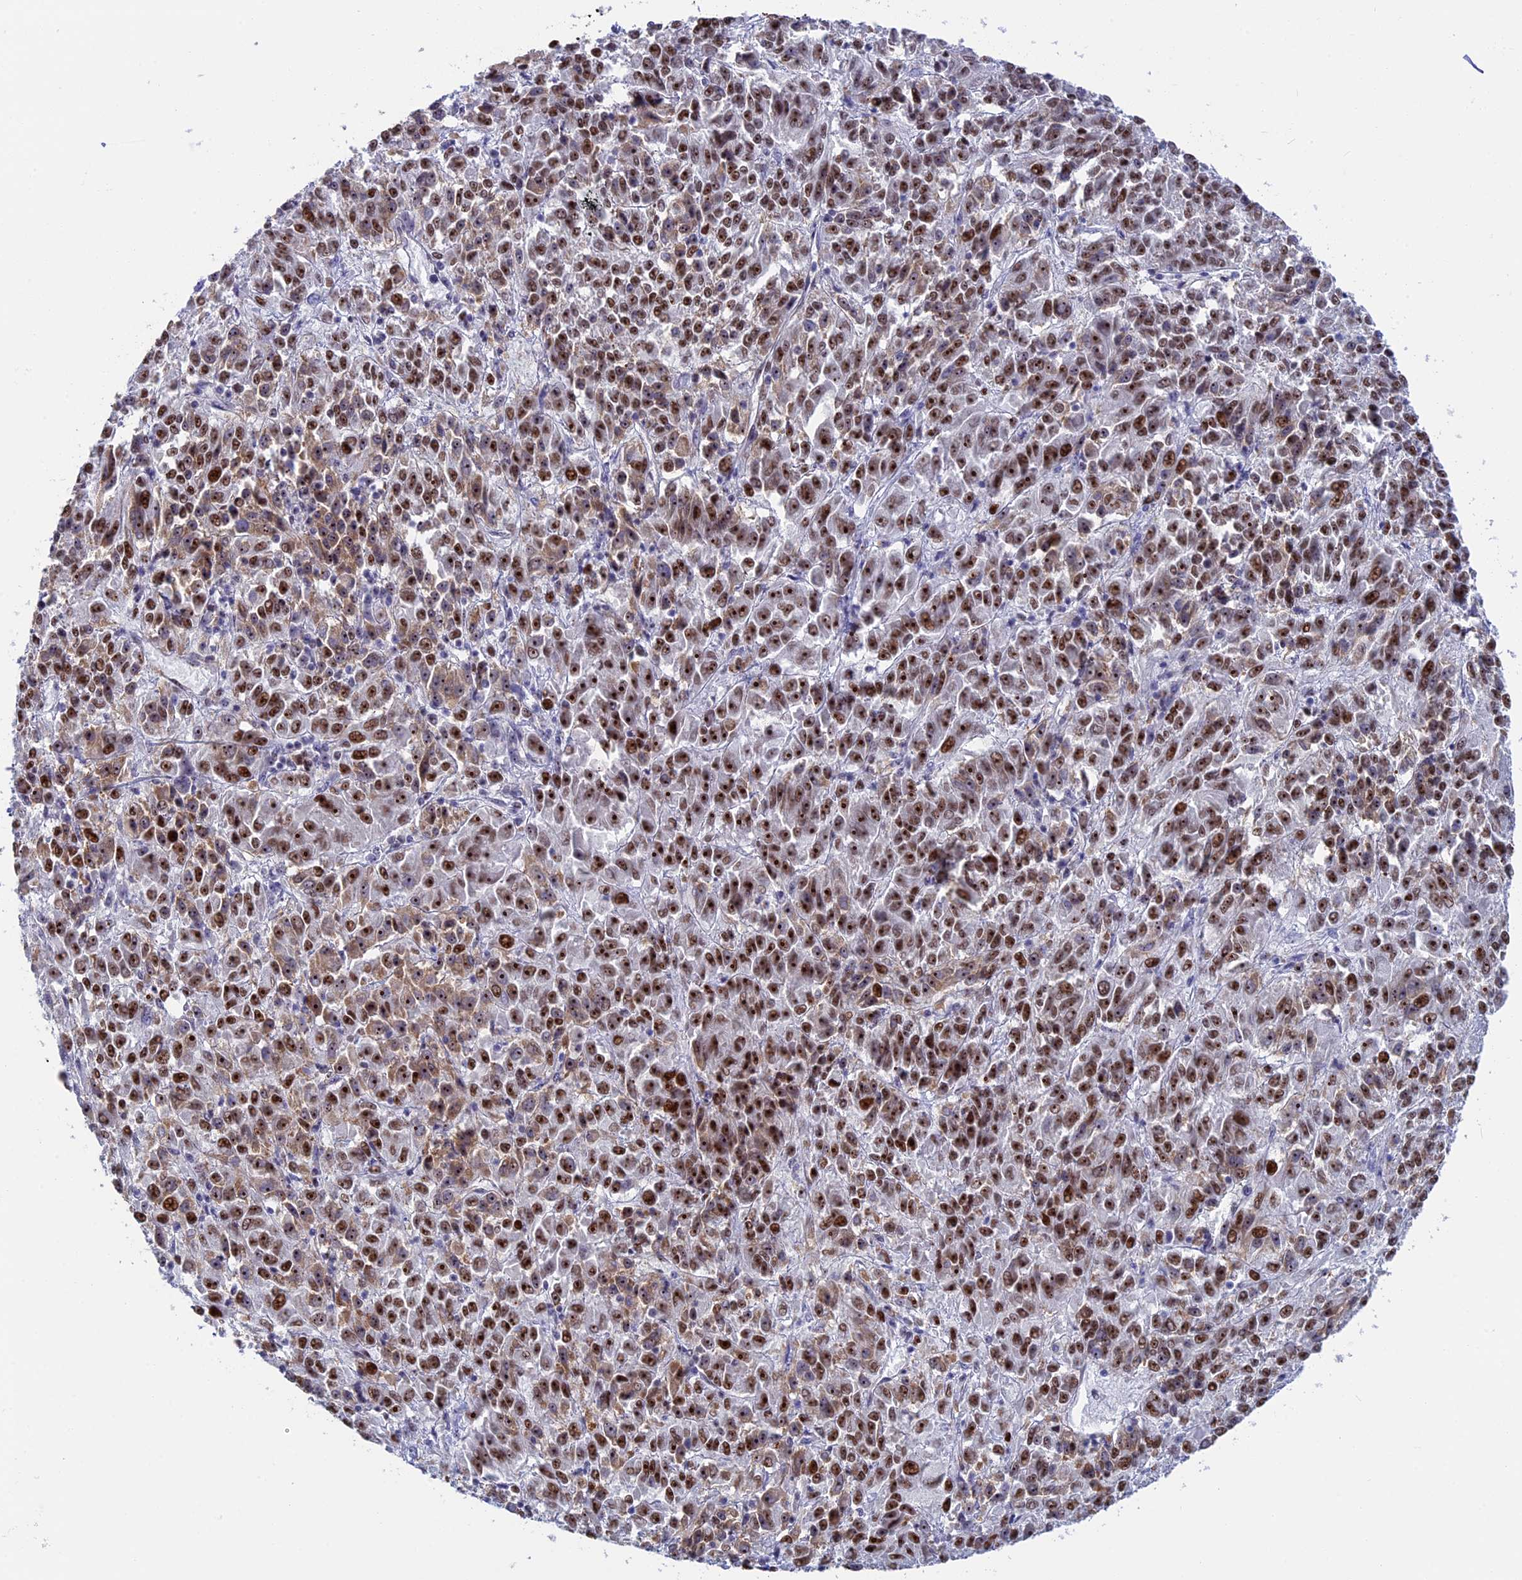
{"staining": {"intensity": "strong", "quantity": ">75%", "location": "nuclear"}, "tissue": "melanoma", "cell_type": "Tumor cells", "image_type": "cancer", "snomed": [{"axis": "morphology", "description": "Malignant melanoma, Metastatic site"}, {"axis": "topography", "description": "Lung"}], "caption": "Malignant melanoma (metastatic site) stained with a brown dye reveals strong nuclear positive staining in approximately >75% of tumor cells.", "gene": "CCDC86", "patient": {"sex": "male", "age": 64}}